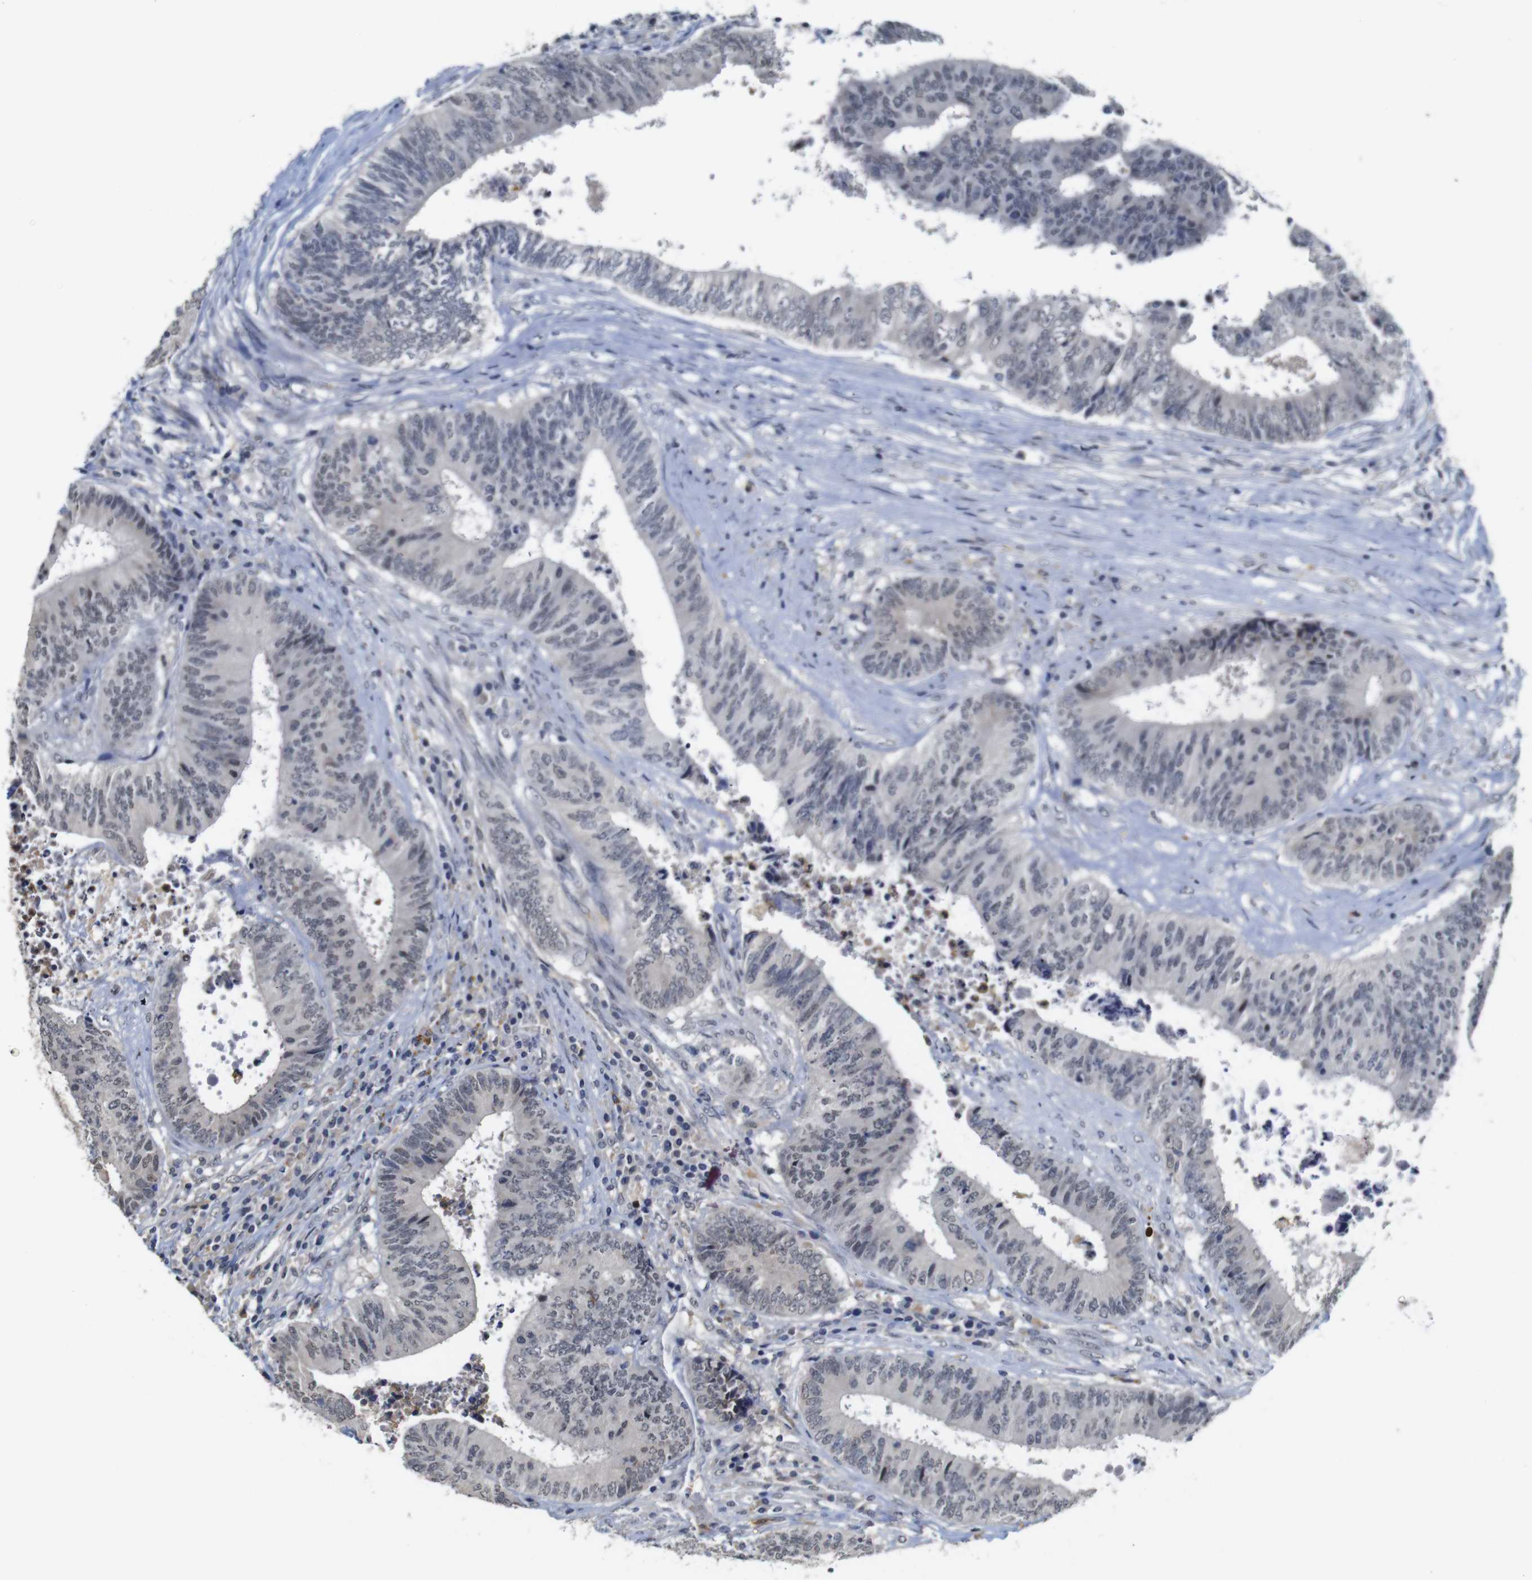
{"staining": {"intensity": "negative", "quantity": "none", "location": "none"}, "tissue": "colorectal cancer", "cell_type": "Tumor cells", "image_type": "cancer", "snomed": [{"axis": "morphology", "description": "Adenocarcinoma, NOS"}, {"axis": "topography", "description": "Rectum"}], "caption": "IHC histopathology image of adenocarcinoma (colorectal) stained for a protein (brown), which exhibits no staining in tumor cells. The staining is performed using DAB brown chromogen with nuclei counter-stained in using hematoxylin.", "gene": "NTRK3", "patient": {"sex": "male", "age": 72}}